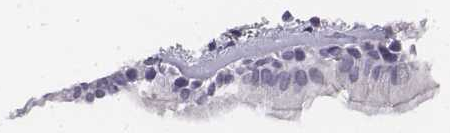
{"staining": {"intensity": "negative", "quantity": "none", "location": "none"}, "tissue": "bronchus", "cell_type": "Respiratory epithelial cells", "image_type": "normal", "snomed": [{"axis": "morphology", "description": "Normal tissue, NOS"}, {"axis": "topography", "description": "Lymph node"}, {"axis": "topography", "description": "Bronchus"}], "caption": "High power microscopy histopathology image of an immunohistochemistry image of benign bronchus, revealing no significant staining in respiratory epithelial cells. (DAB (3,3'-diaminobenzidine) immunohistochemistry visualized using brightfield microscopy, high magnification).", "gene": "UCN2", "patient": {"sex": "female", "age": 70}}